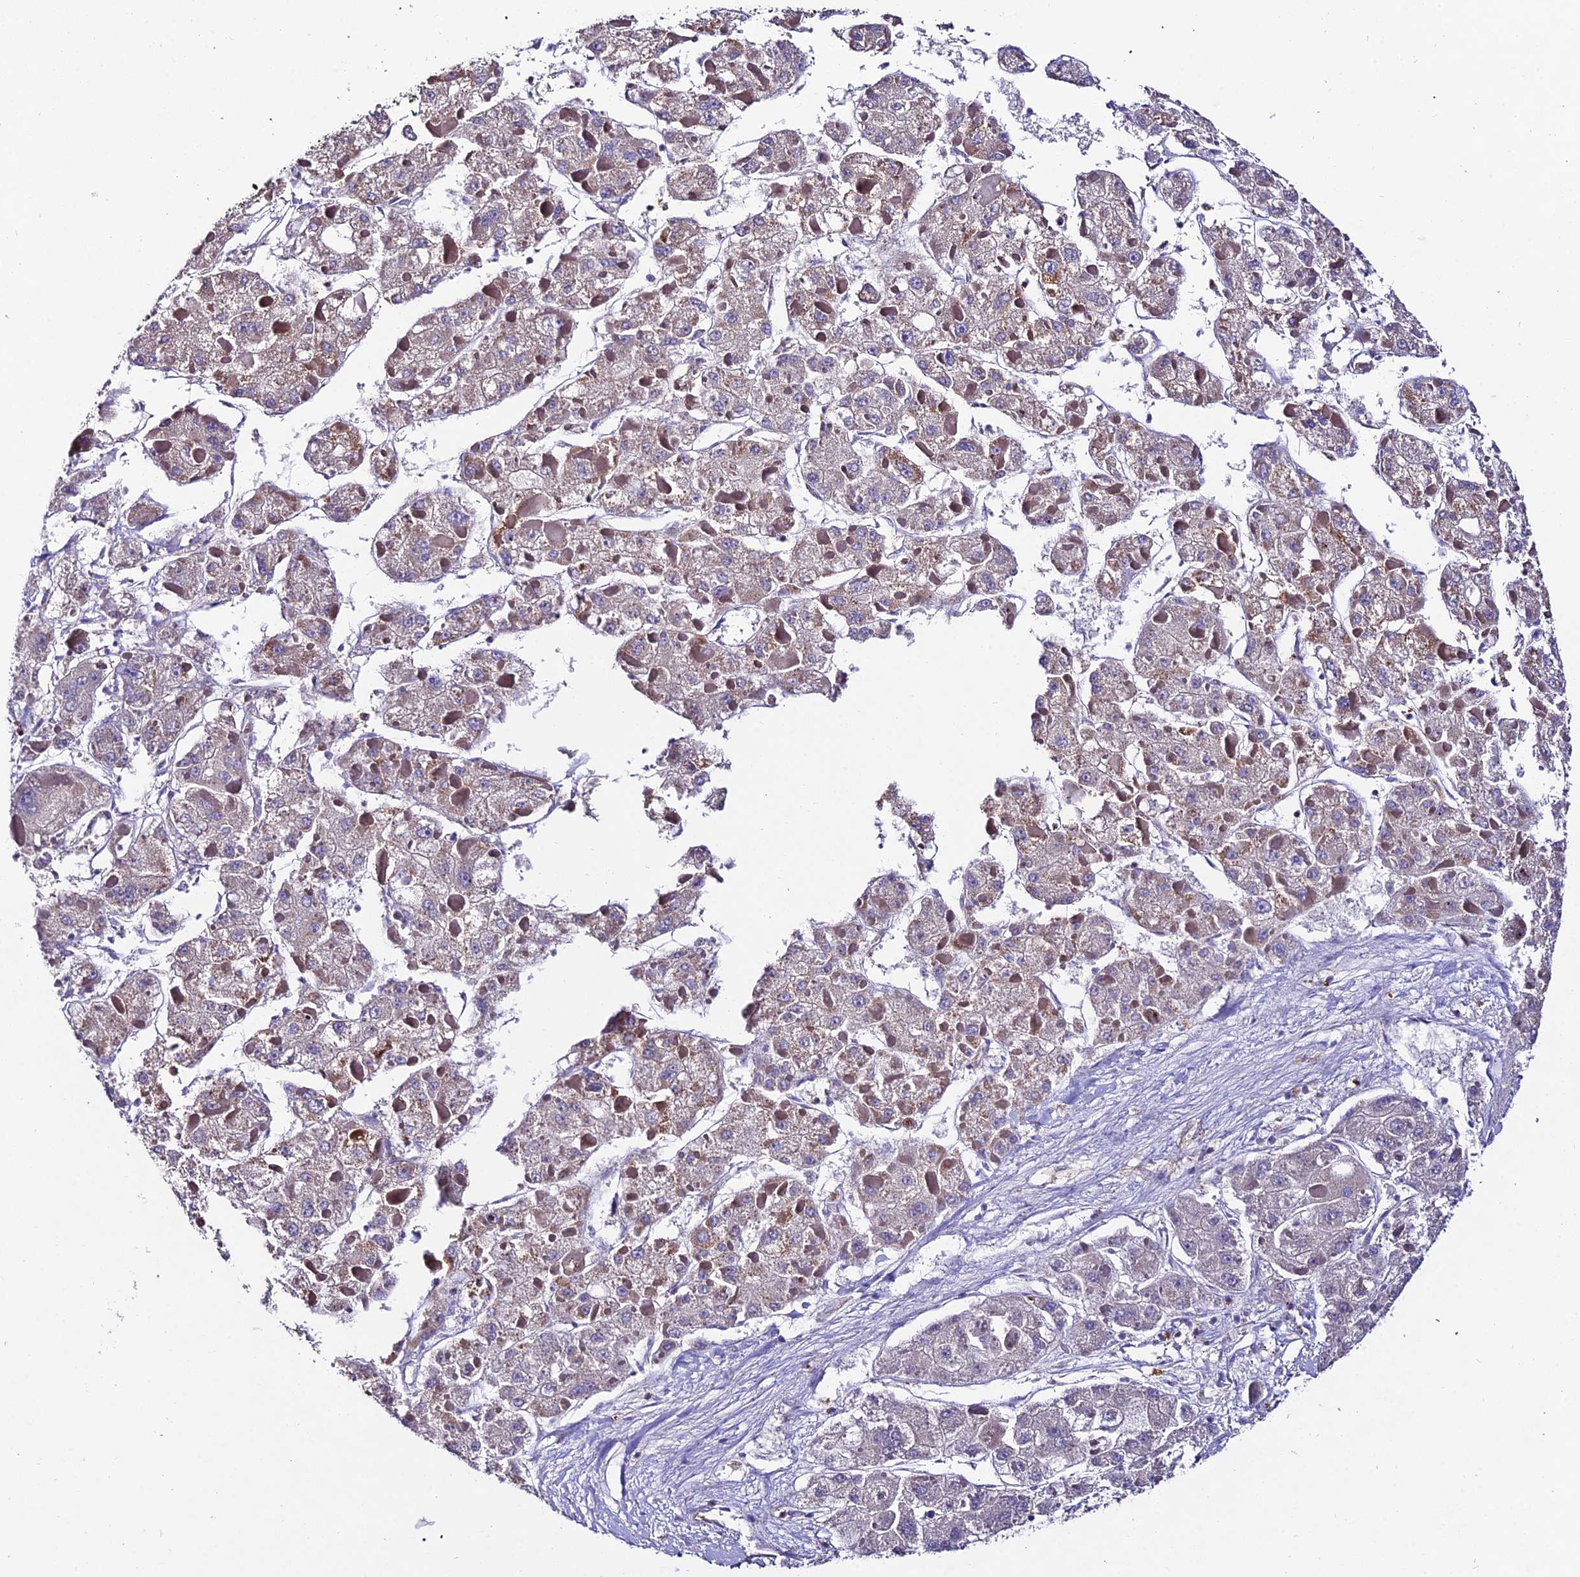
{"staining": {"intensity": "negative", "quantity": "none", "location": "none"}, "tissue": "liver cancer", "cell_type": "Tumor cells", "image_type": "cancer", "snomed": [{"axis": "morphology", "description": "Carcinoma, Hepatocellular, NOS"}, {"axis": "topography", "description": "Liver"}], "caption": "There is no significant staining in tumor cells of liver cancer (hepatocellular carcinoma).", "gene": "PTPRCAP", "patient": {"sex": "female", "age": 73}}